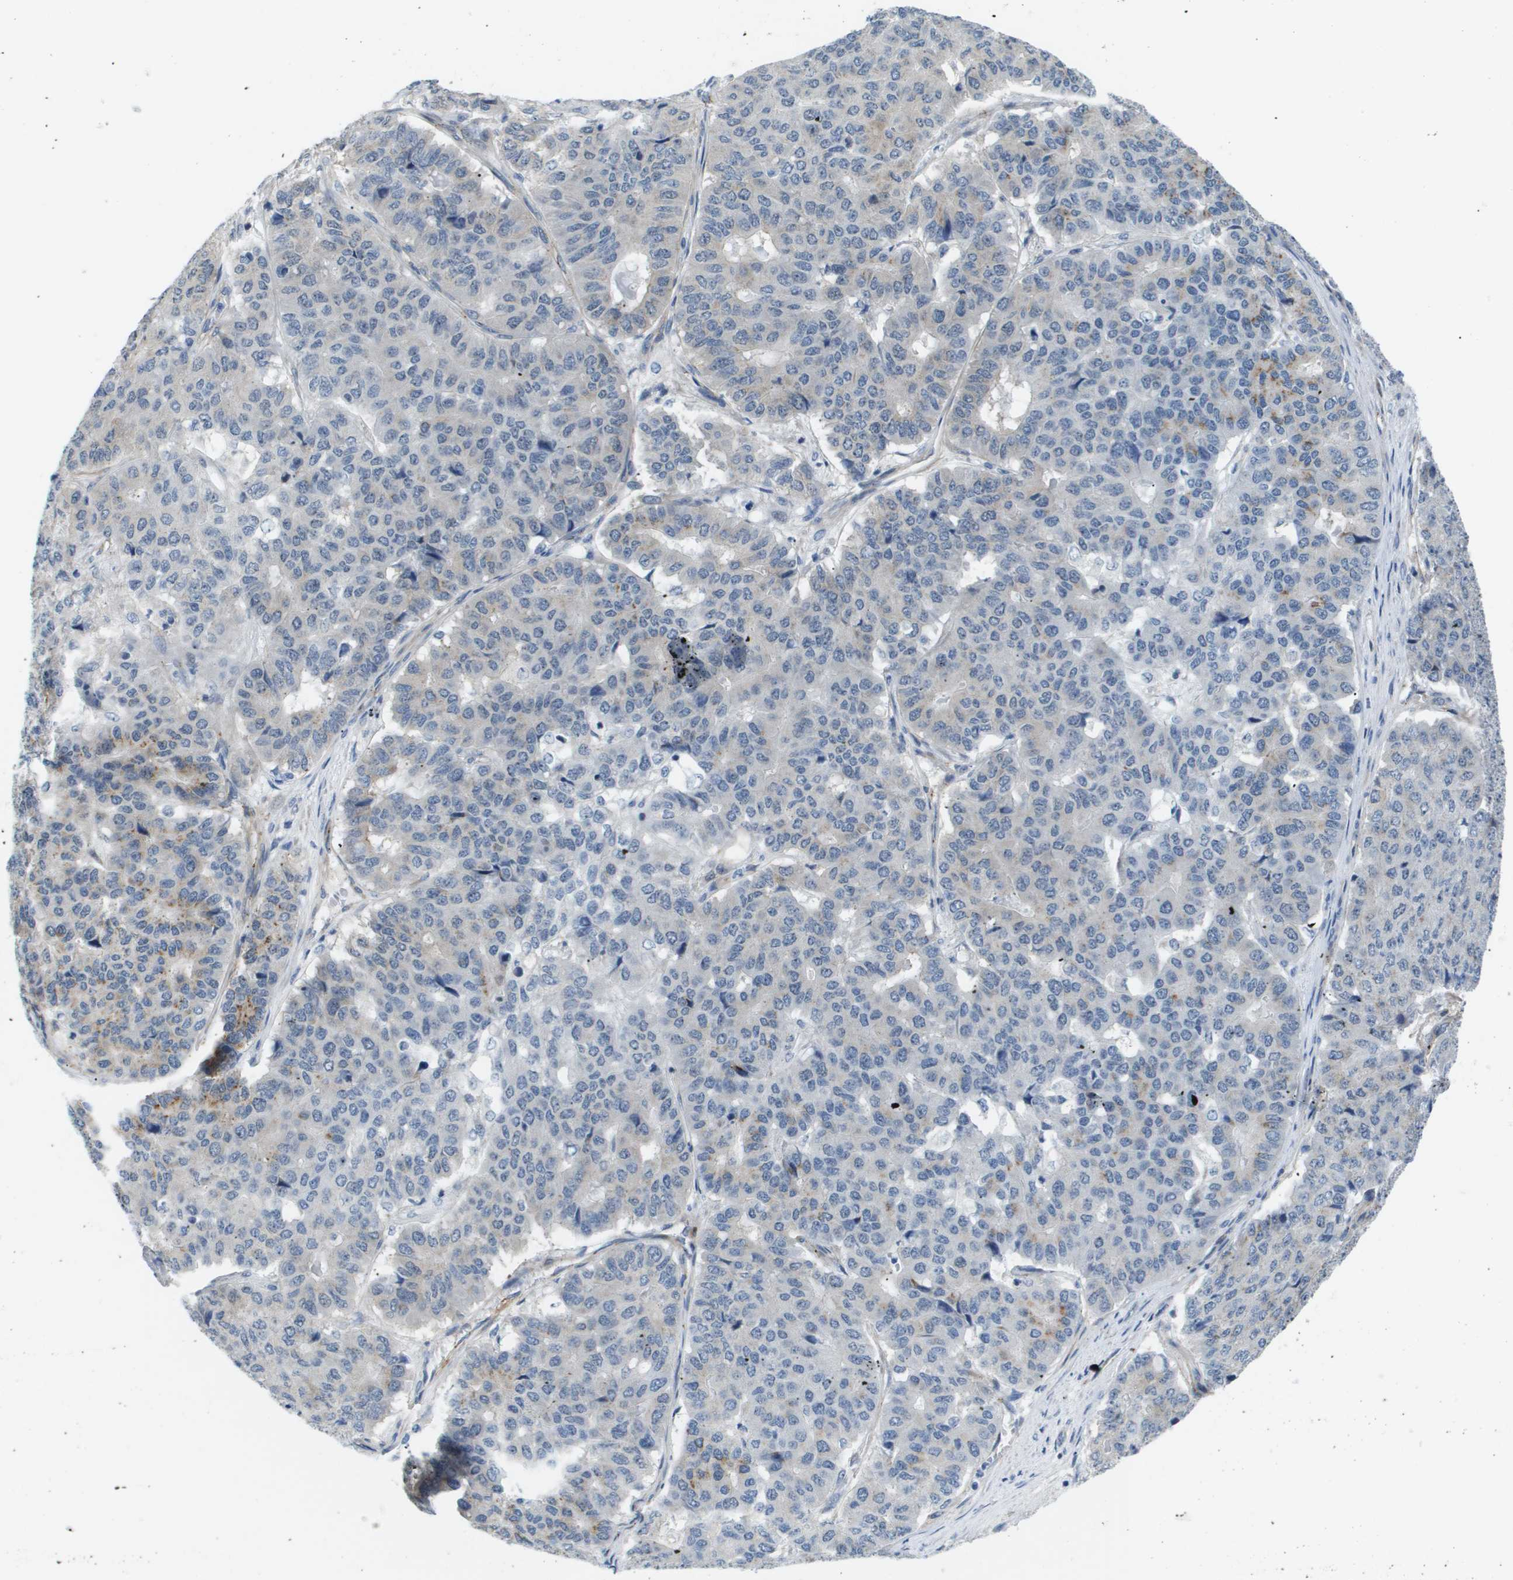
{"staining": {"intensity": "negative", "quantity": "none", "location": "none"}, "tissue": "pancreatic cancer", "cell_type": "Tumor cells", "image_type": "cancer", "snomed": [{"axis": "morphology", "description": "Adenocarcinoma, NOS"}, {"axis": "topography", "description": "Pancreas"}], "caption": "Tumor cells show no significant staining in pancreatic adenocarcinoma. Brightfield microscopy of immunohistochemistry stained with DAB (3,3'-diaminobenzidine) (brown) and hematoxylin (blue), captured at high magnification.", "gene": "OTUD5", "patient": {"sex": "male", "age": 50}}